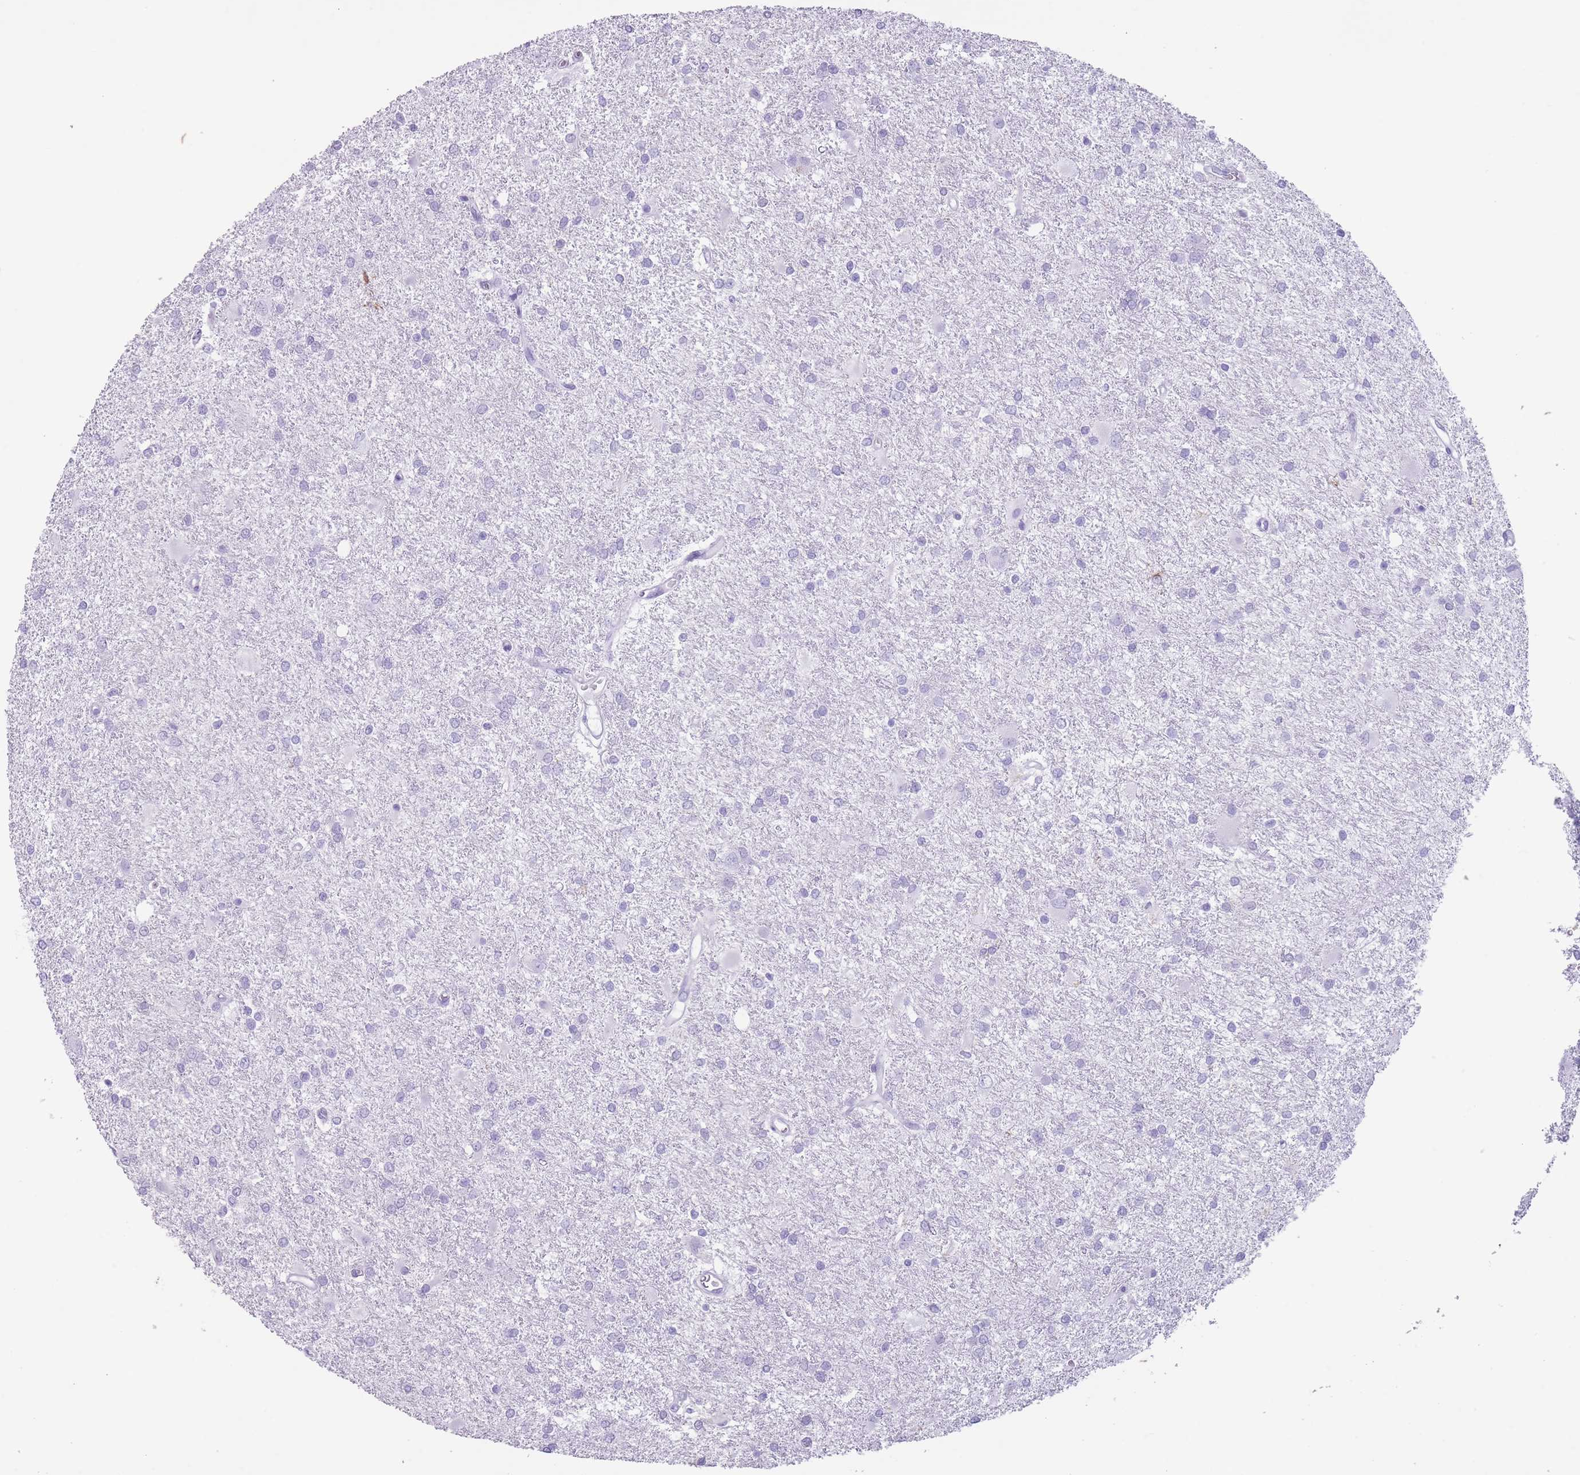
{"staining": {"intensity": "negative", "quantity": "none", "location": "none"}, "tissue": "glioma", "cell_type": "Tumor cells", "image_type": "cancer", "snomed": [{"axis": "morphology", "description": "Glioma, malignant, High grade"}, {"axis": "topography", "description": "Brain"}], "caption": "Tumor cells are negative for brown protein staining in glioma. (Immunohistochemistry (ihc), brightfield microscopy, high magnification).", "gene": "OR4F21", "patient": {"sex": "female", "age": 50}}